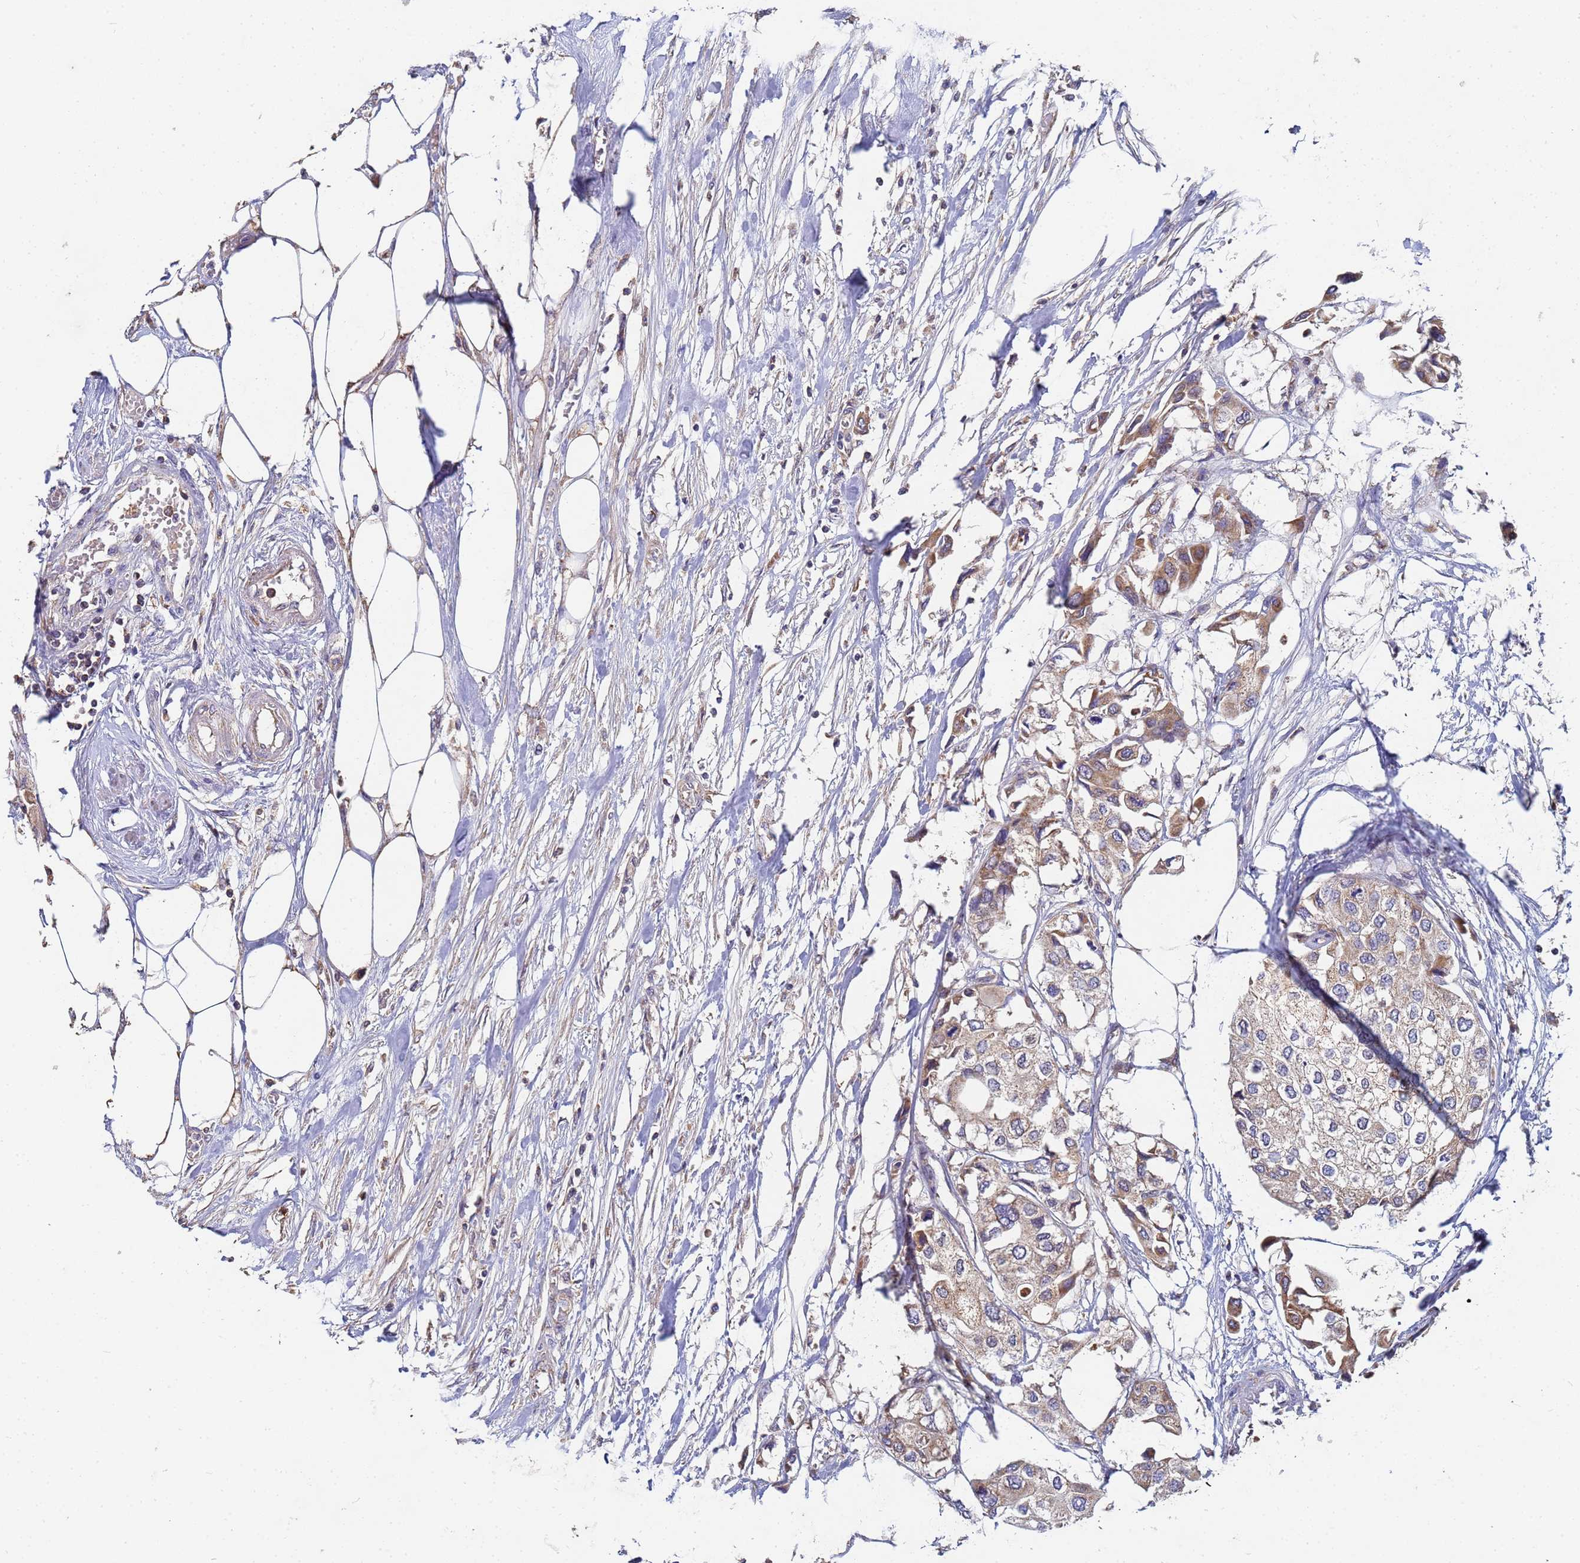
{"staining": {"intensity": "moderate", "quantity": "<25%", "location": "cytoplasmic/membranous"}, "tissue": "urothelial cancer", "cell_type": "Tumor cells", "image_type": "cancer", "snomed": [{"axis": "morphology", "description": "Urothelial carcinoma, High grade"}, {"axis": "topography", "description": "Urinary bladder"}], "caption": "Human urothelial cancer stained for a protein (brown) reveals moderate cytoplasmic/membranous positive expression in about <25% of tumor cells.", "gene": "C5orf34", "patient": {"sex": "male", "age": 64}}